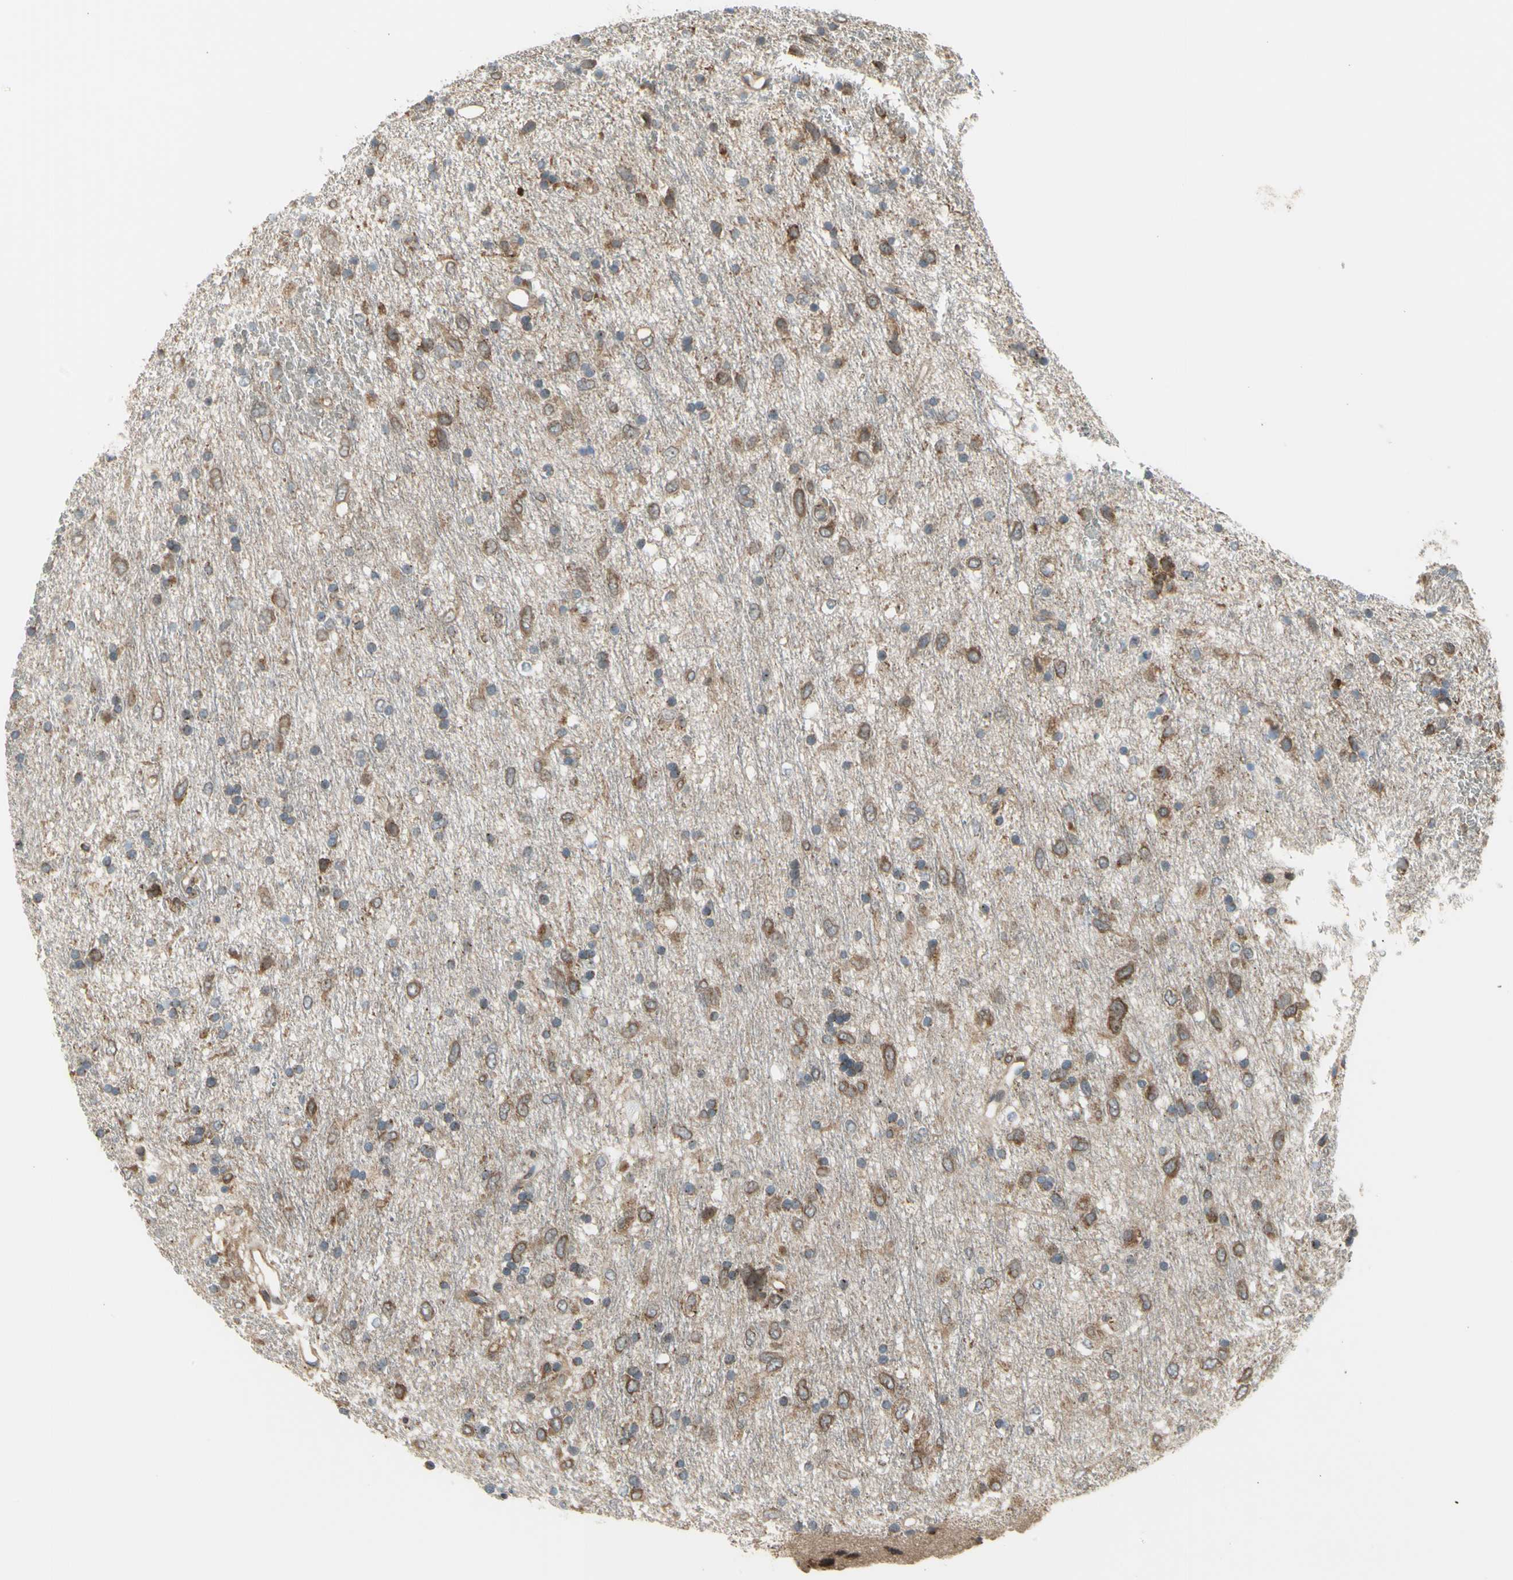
{"staining": {"intensity": "moderate", "quantity": "25%-75%", "location": "cytoplasmic/membranous"}, "tissue": "glioma", "cell_type": "Tumor cells", "image_type": "cancer", "snomed": [{"axis": "morphology", "description": "Glioma, malignant, Low grade"}, {"axis": "topography", "description": "Brain"}], "caption": "Immunohistochemistry (DAB (3,3'-diaminobenzidine)) staining of malignant glioma (low-grade) displays moderate cytoplasmic/membranous protein staining in approximately 25%-75% of tumor cells. The protein is stained brown, and the nuclei are stained in blue (DAB IHC with brightfield microscopy, high magnification).", "gene": "SLC39A9", "patient": {"sex": "male", "age": 77}}